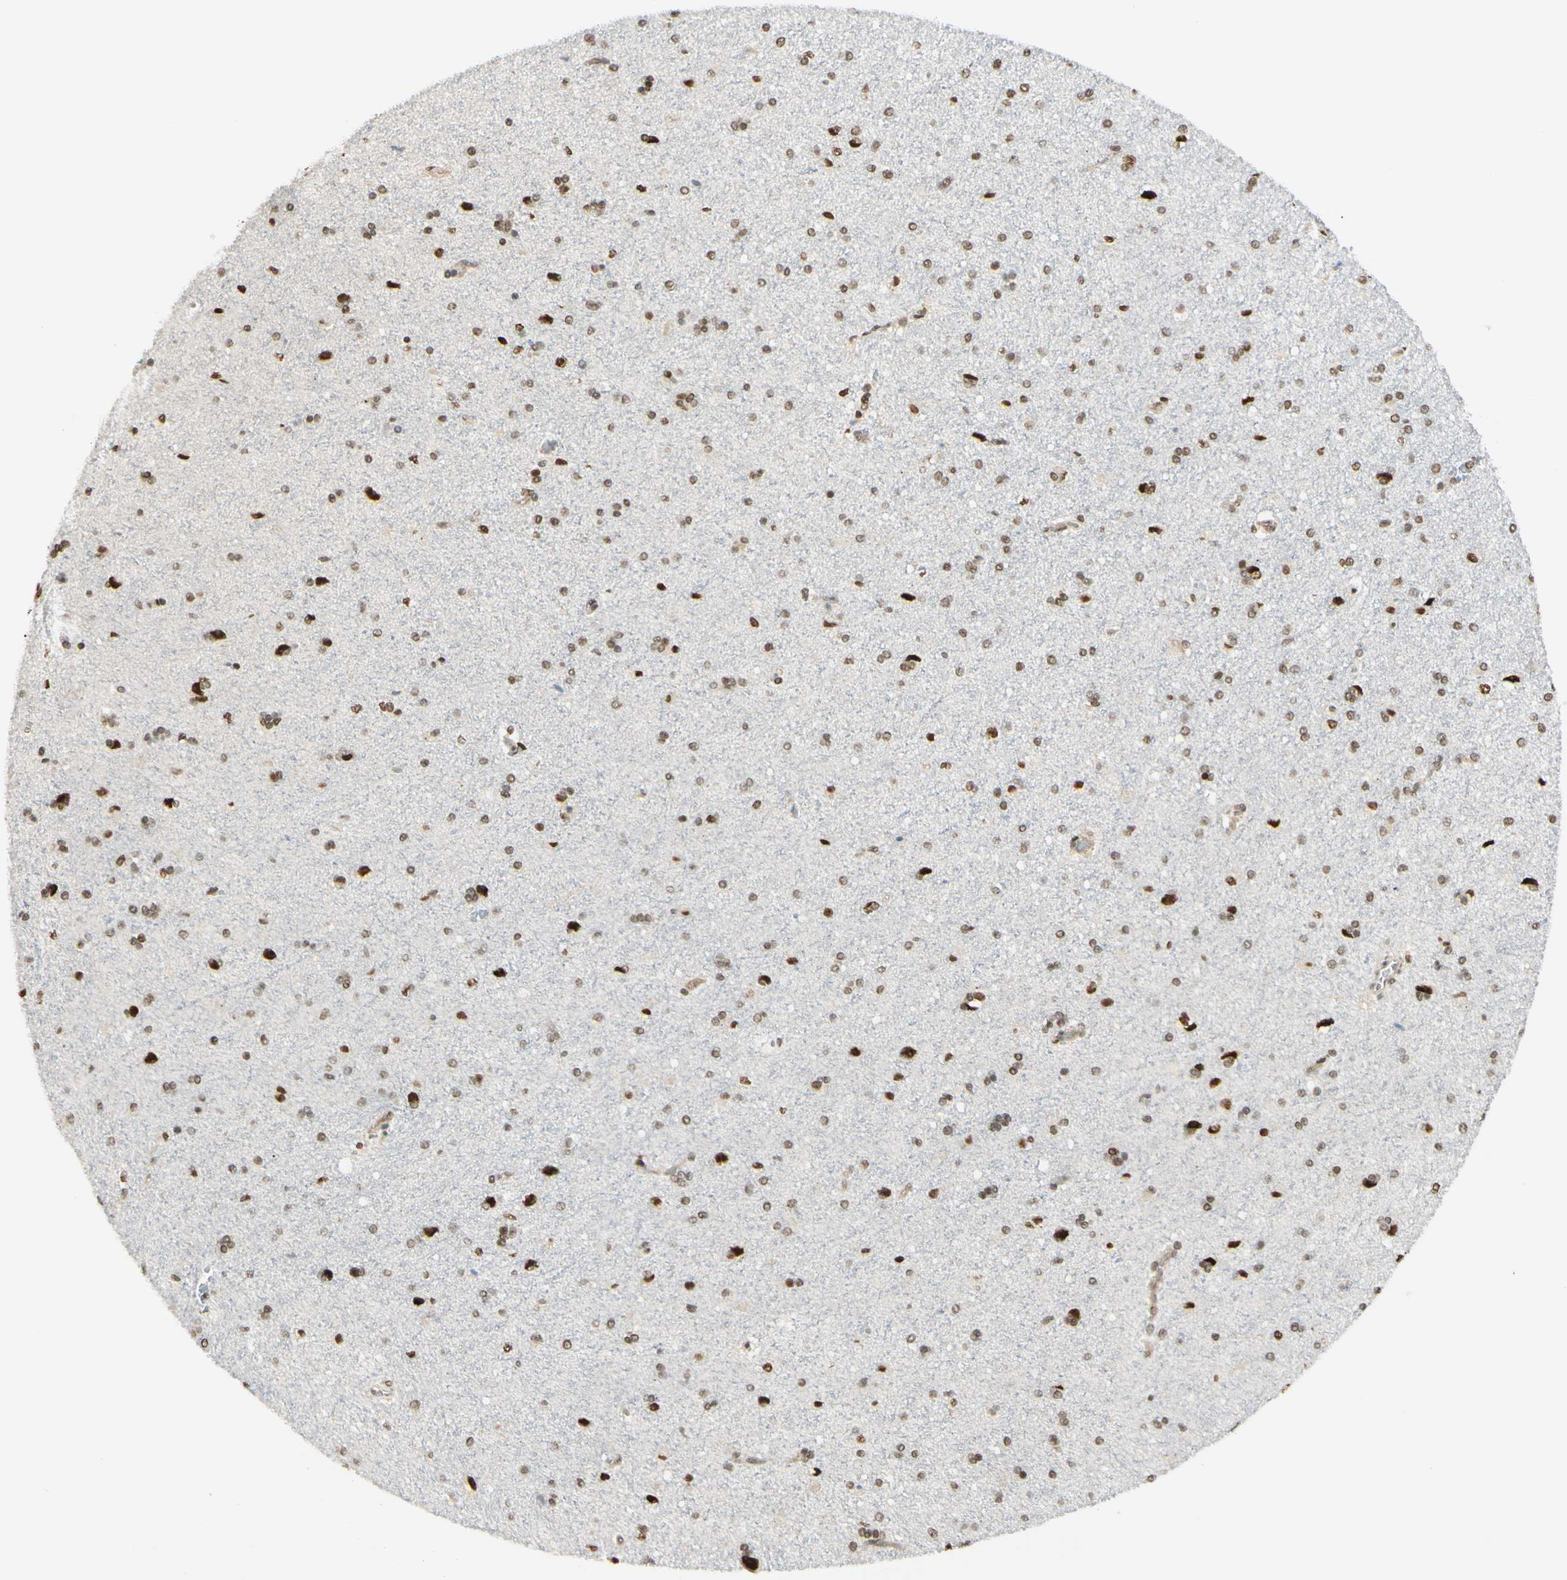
{"staining": {"intensity": "moderate", "quantity": "25%-75%", "location": "nuclear"}, "tissue": "cerebral cortex", "cell_type": "Endothelial cells", "image_type": "normal", "snomed": [{"axis": "morphology", "description": "Normal tissue, NOS"}, {"axis": "topography", "description": "Cerebral cortex"}], "caption": "A histopathology image of human cerebral cortex stained for a protein exhibits moderate nuclear brown staining in endothelial cells.", "gene": "SUFU", "patient": {"sex": "male", "age": 62}}